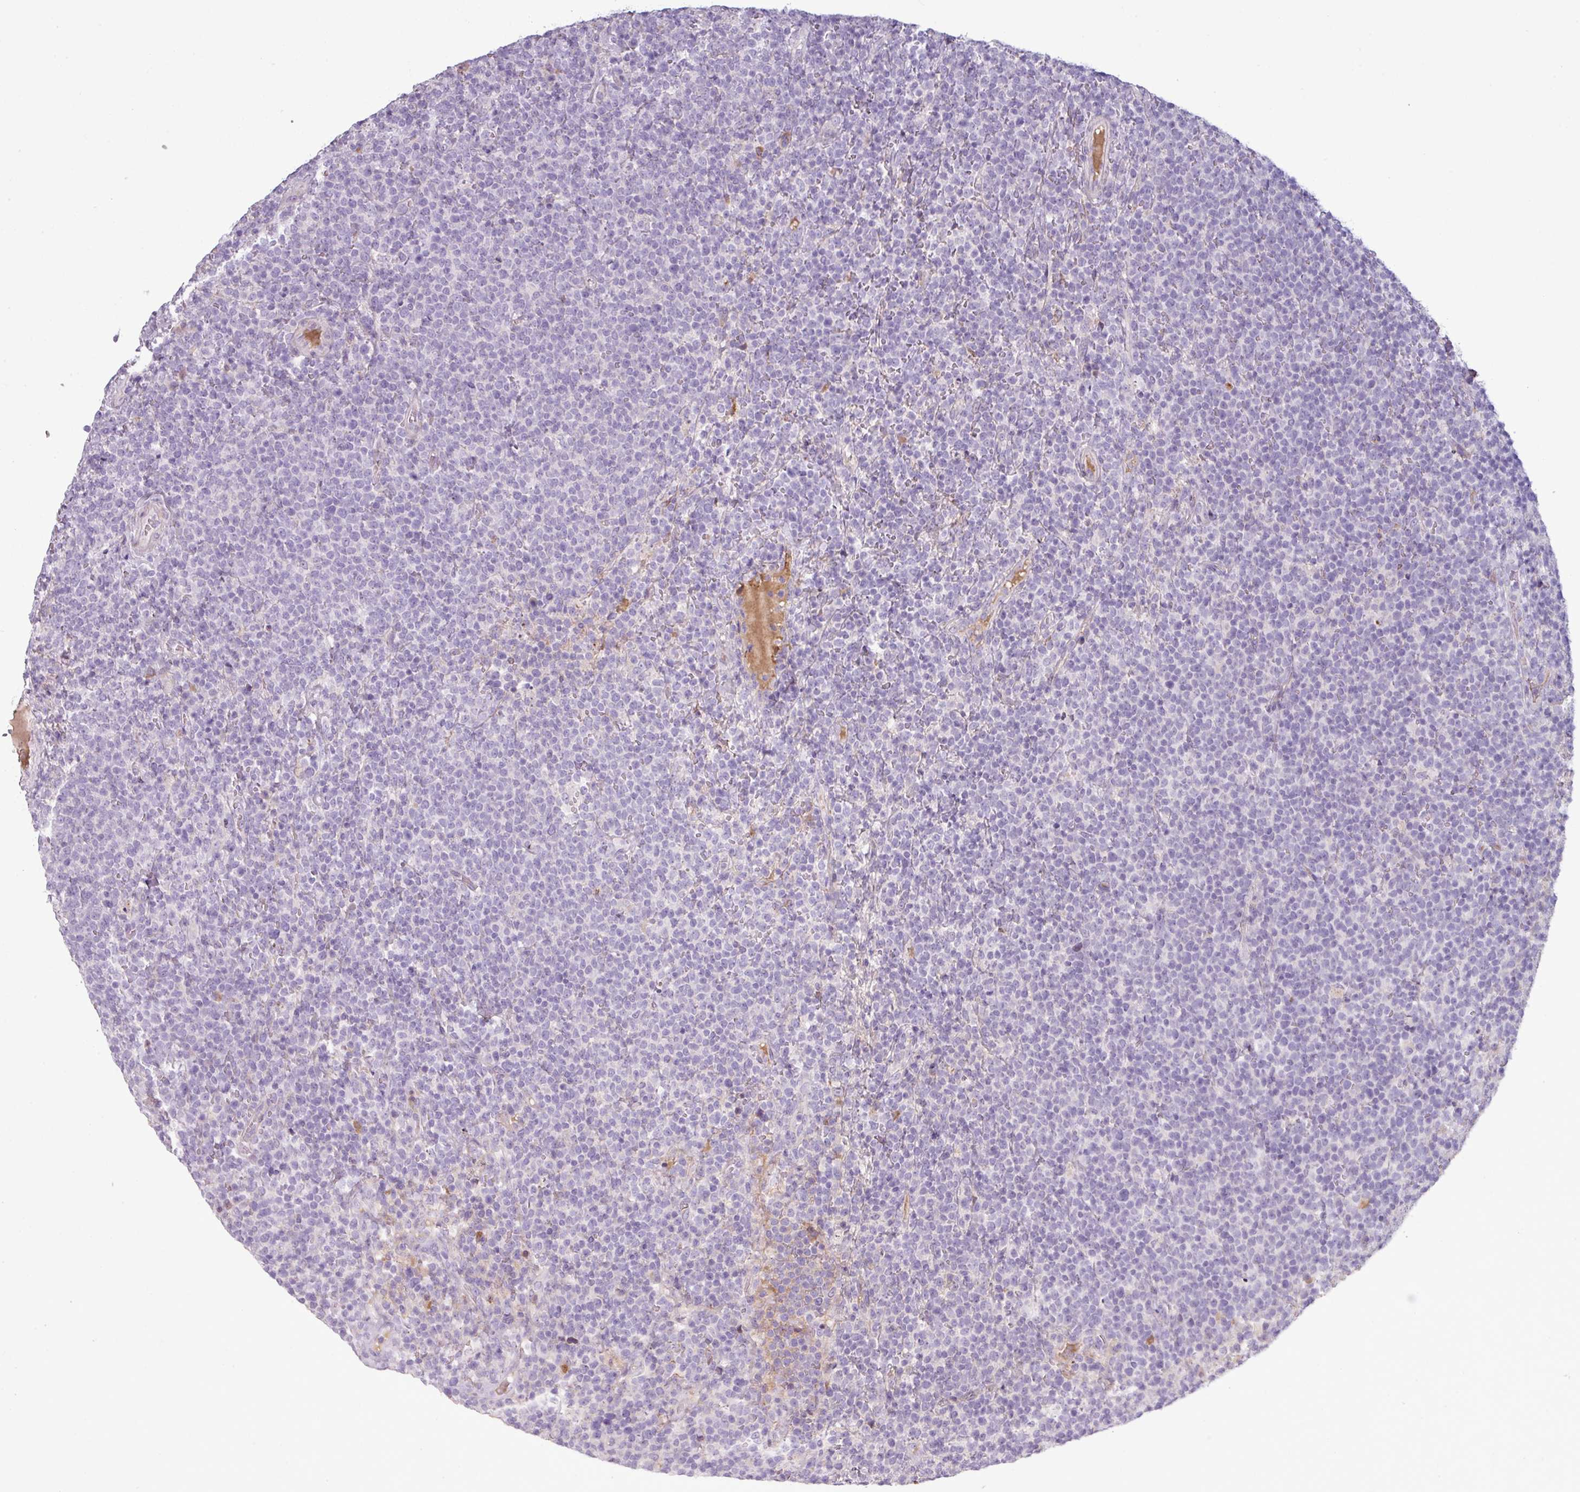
{"staining": {"intensity": "negative", "quantity": "none", "location": "none"}, "tissue": "lymphoma", "cell_type": "Tumor cells", "image_type": "cancer", "snomed": [{"axis": "morphology", "description": "Malignant lymphoma, non-Hodgkin's type, High grade"}, {"axis": "topography", "description": "Lymph node"}], "caption": "Immunohistochemical staining of malignant lymphoma, non-Hodgkin's type (high-grade) shows no significant positivity in tumor cells.", "gene": "C4B", "patient": {"sex": "male", "age": 61}}